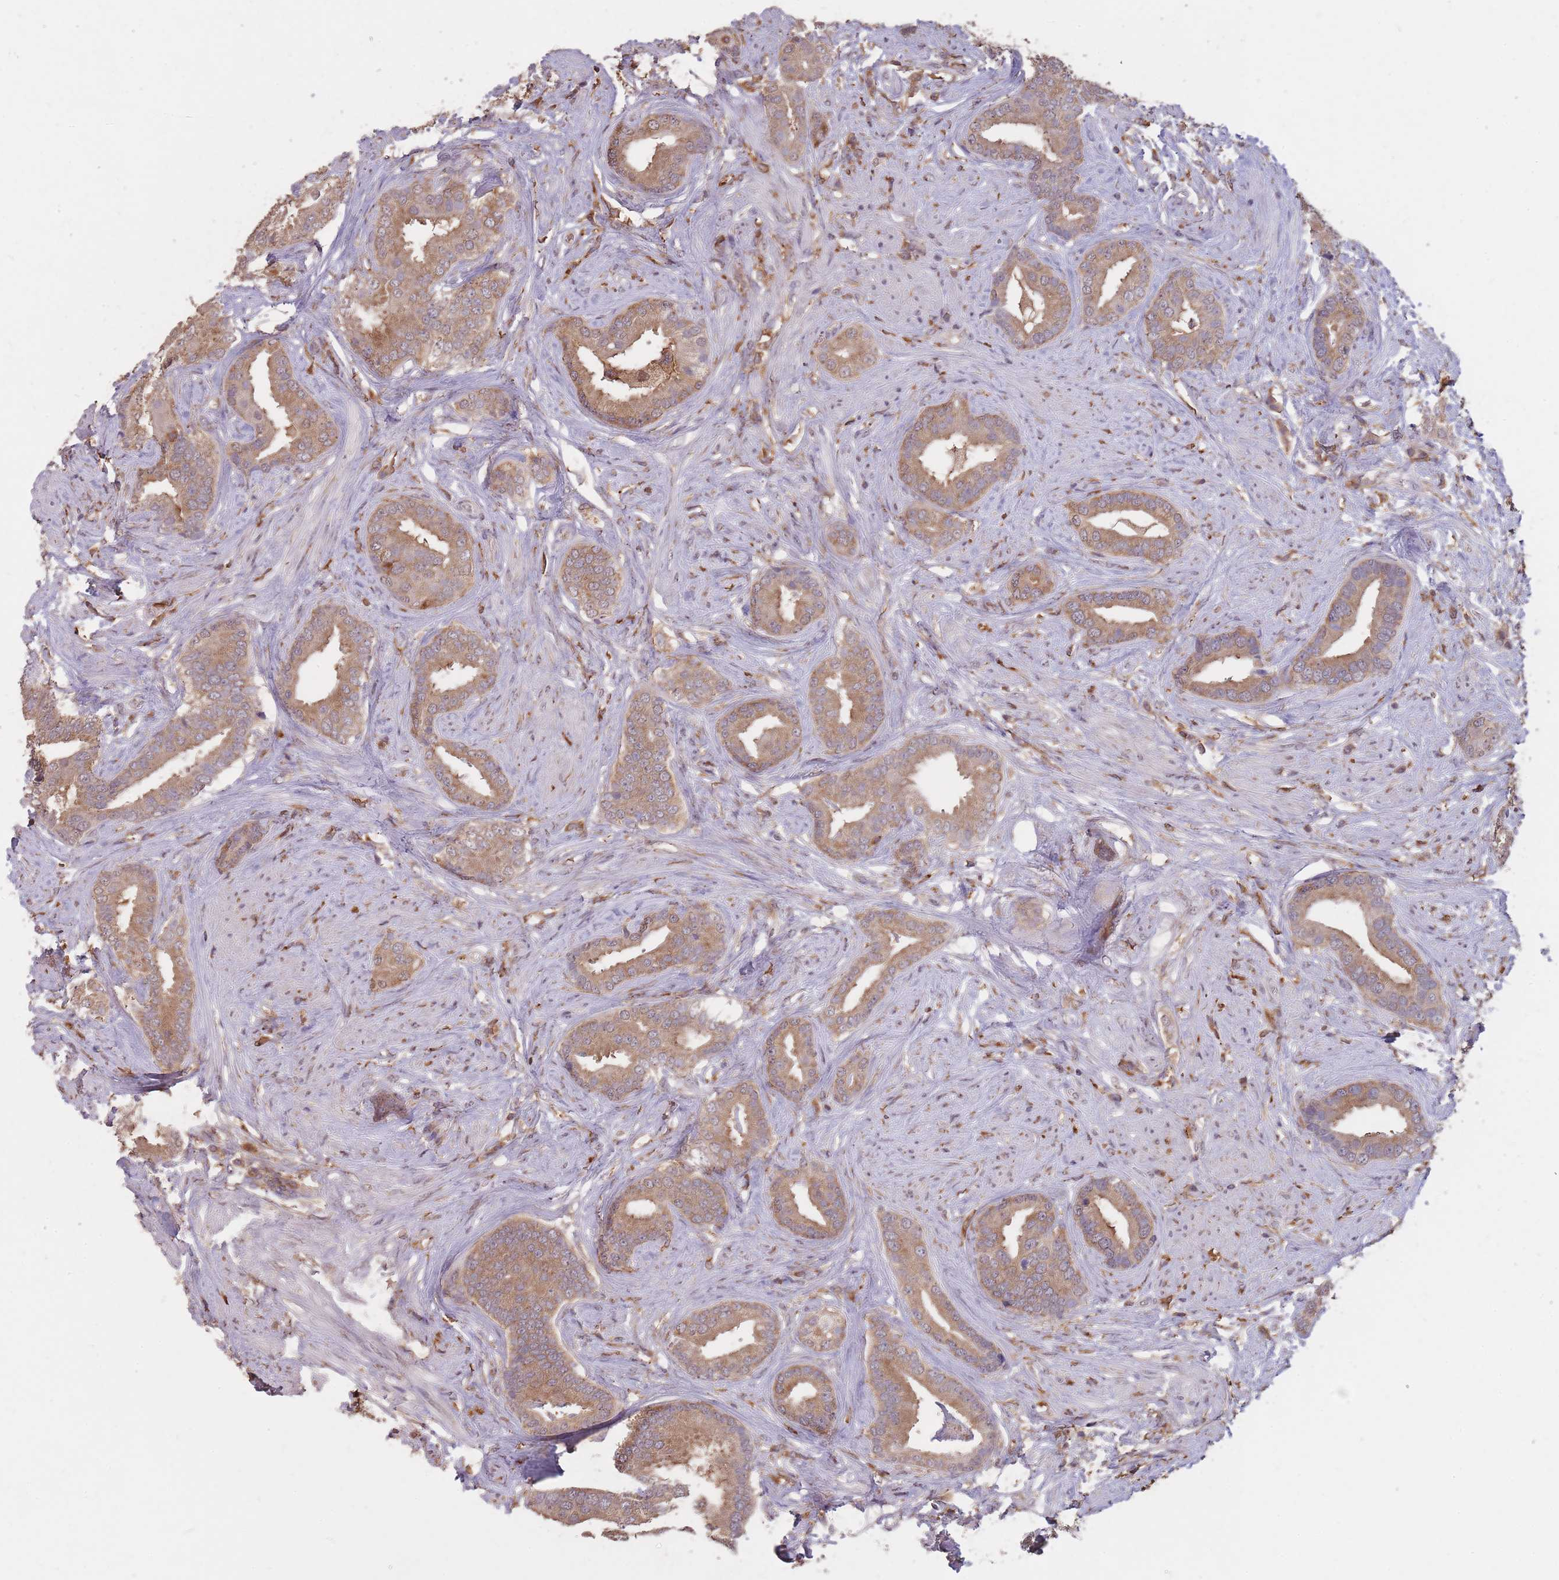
{"staining": {"intensity": "moderate", "quantity": ">75%", "location": "cytoplasmic/membranous"}, "tissue": "prostate cancer", "cell_type": "Tumor cells", "image_type": "cancer", "snomed": [{"axis": "morphology", "description": "Adenocarcinoma, High grade"}, {"axis": "topography", "description": "Prostate"}], "caption": "IHC image of prostate cancer (adenocarcinoma (high-grade)) stained for a protein (brown), which demonstrates medium levels of moderate cytoplasmic/membranous positivity in about >75% of tumor cells.", "gene": "GMIP", "patient": {"sex": "male", "age": 55}}